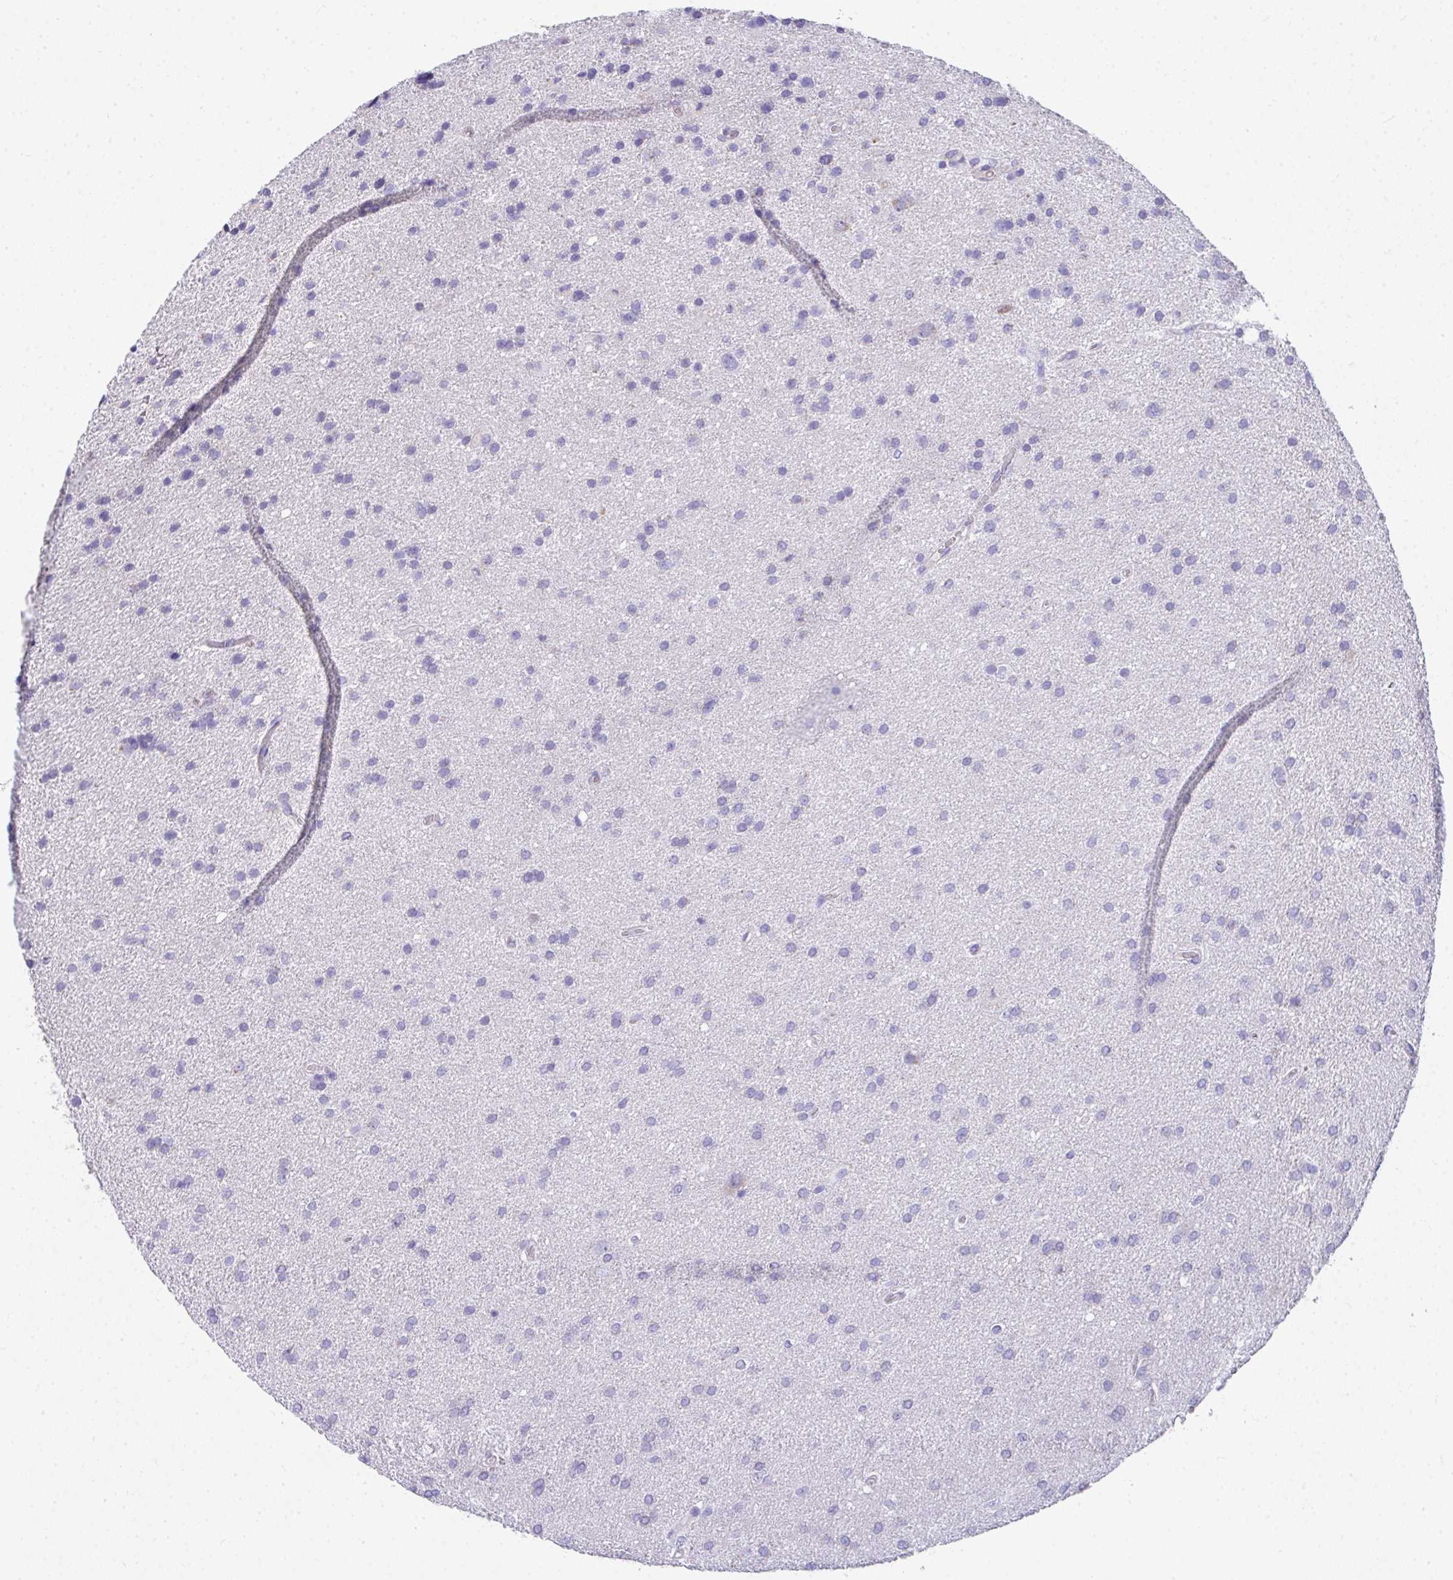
{"staining": {"intensity": "negative", "quantity": "none", "location": "none"}, "tissue": "glioma", "cell_type": "Tumor cells", "image_type": "cancer", "snomed": [{"axis": "morphology", "description": "Glioma, malignant, Low grade"}, {"axis": "topography", "description": "Brain"}], "caption": "Immunohistochemistry micrograph of human malignant glioma (low-grade) stained for a protein (brown), which shows no positivity in tumor cells. The staining was performed using DAB to visualize the protein expression in brown, while the nuclei were stained in blue with hematoxylin (Magnification: 20x).", "gene": "COA5", "patient": {"sex": "female", "age": 54}}